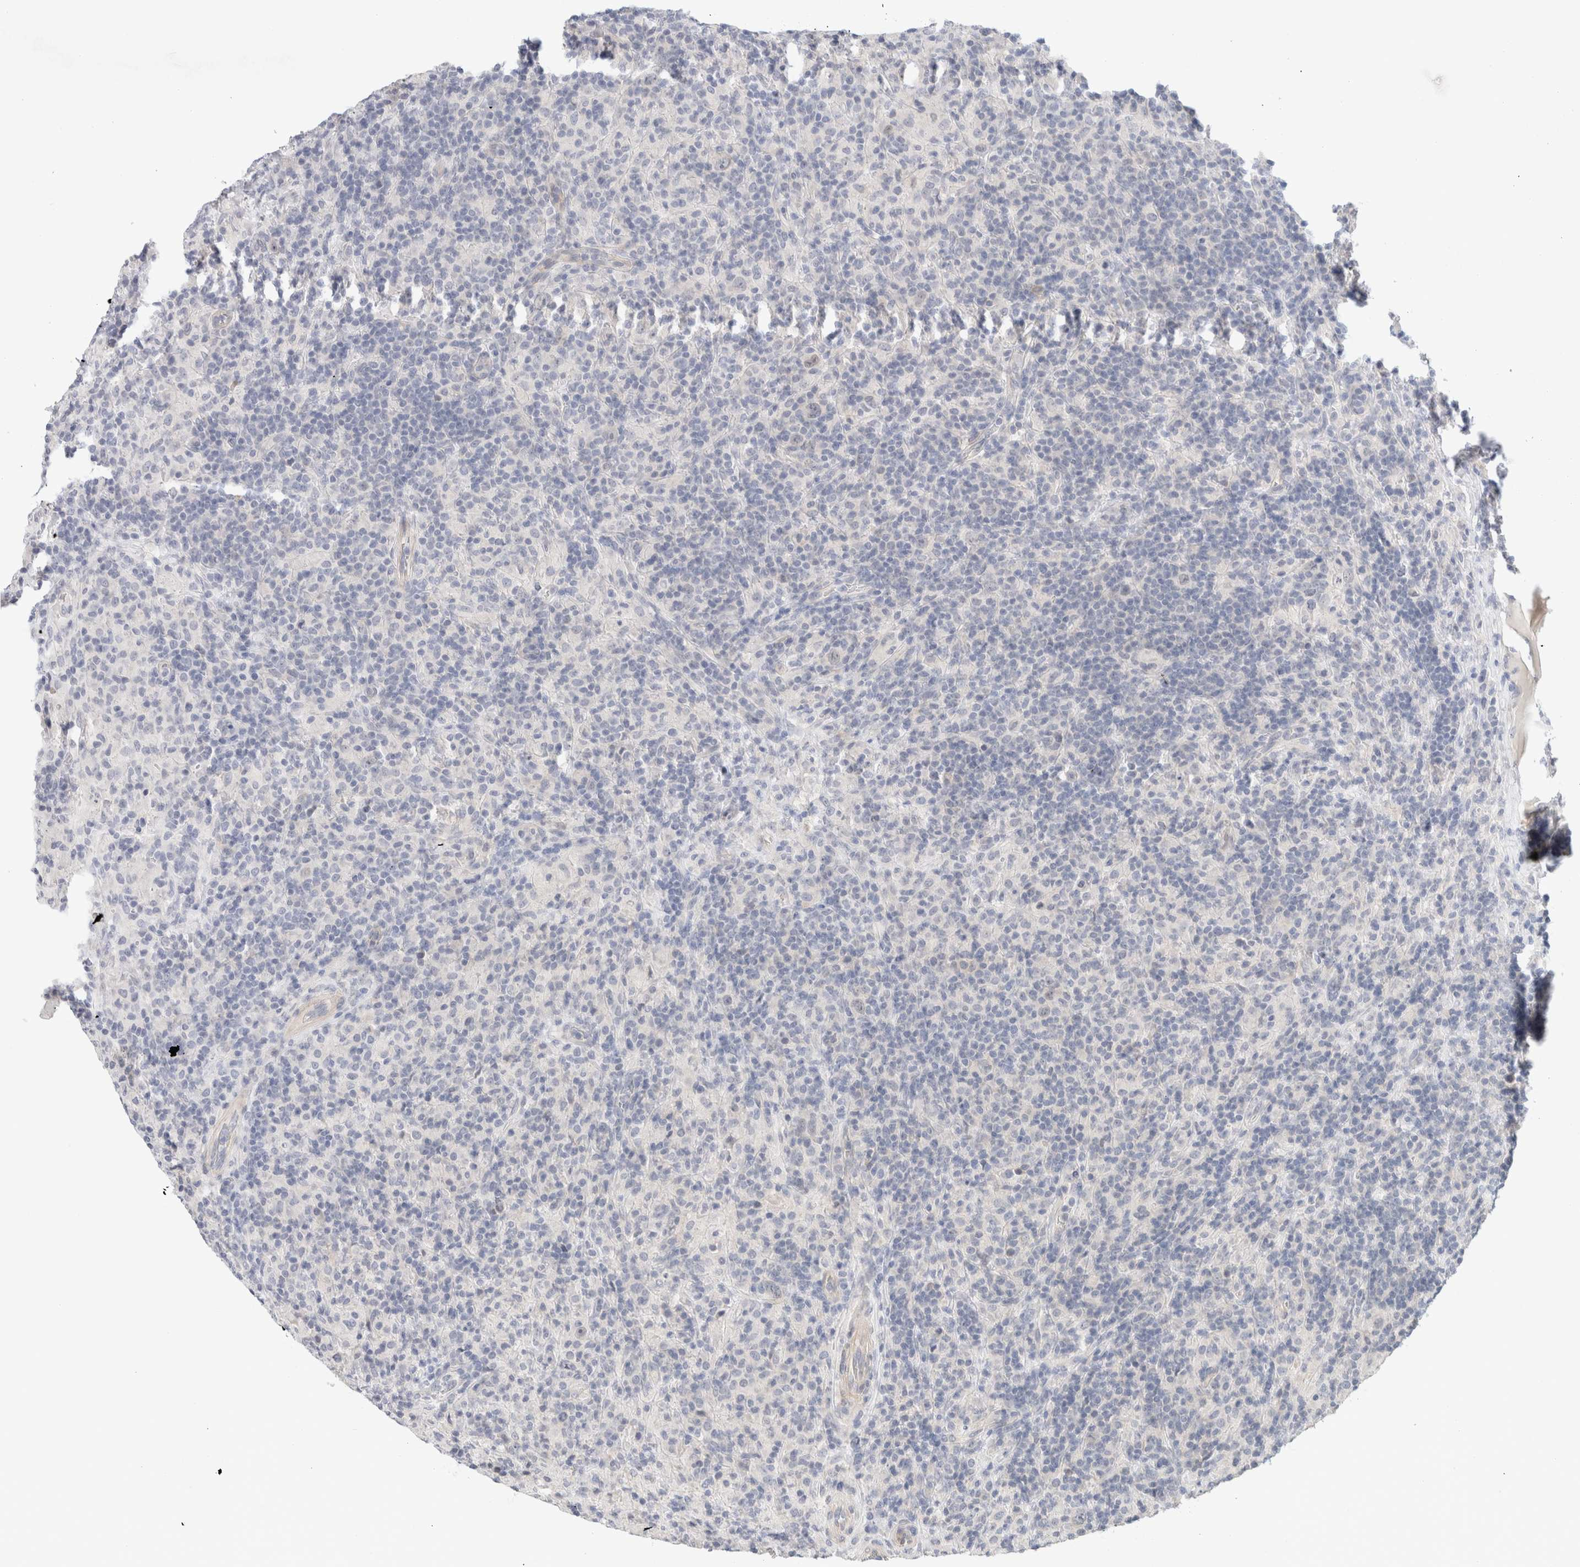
{"staining": {"intensity": "negative", "quantity": "none", "location": "none"}, "tissue": "lymphoma", "cell_type": "Tumor cells", "image_type": "cancer", "snomed": [{"axis": "morphology", "description": "Hodgkin's disease, NOS"}, {"axis": "topography", "description": "Lymph node"}], "caption": "Lymphoma was stained to show a protein in brown. There is no significant expression in tumor cells. (DAB (3,3'-diaminobenzidine) immunohistochemistry (IHC) visualized using brightfield microscopy, high magnification).", "gene": "SPRTN", "patient": {"sex": "male", "age": 70}}